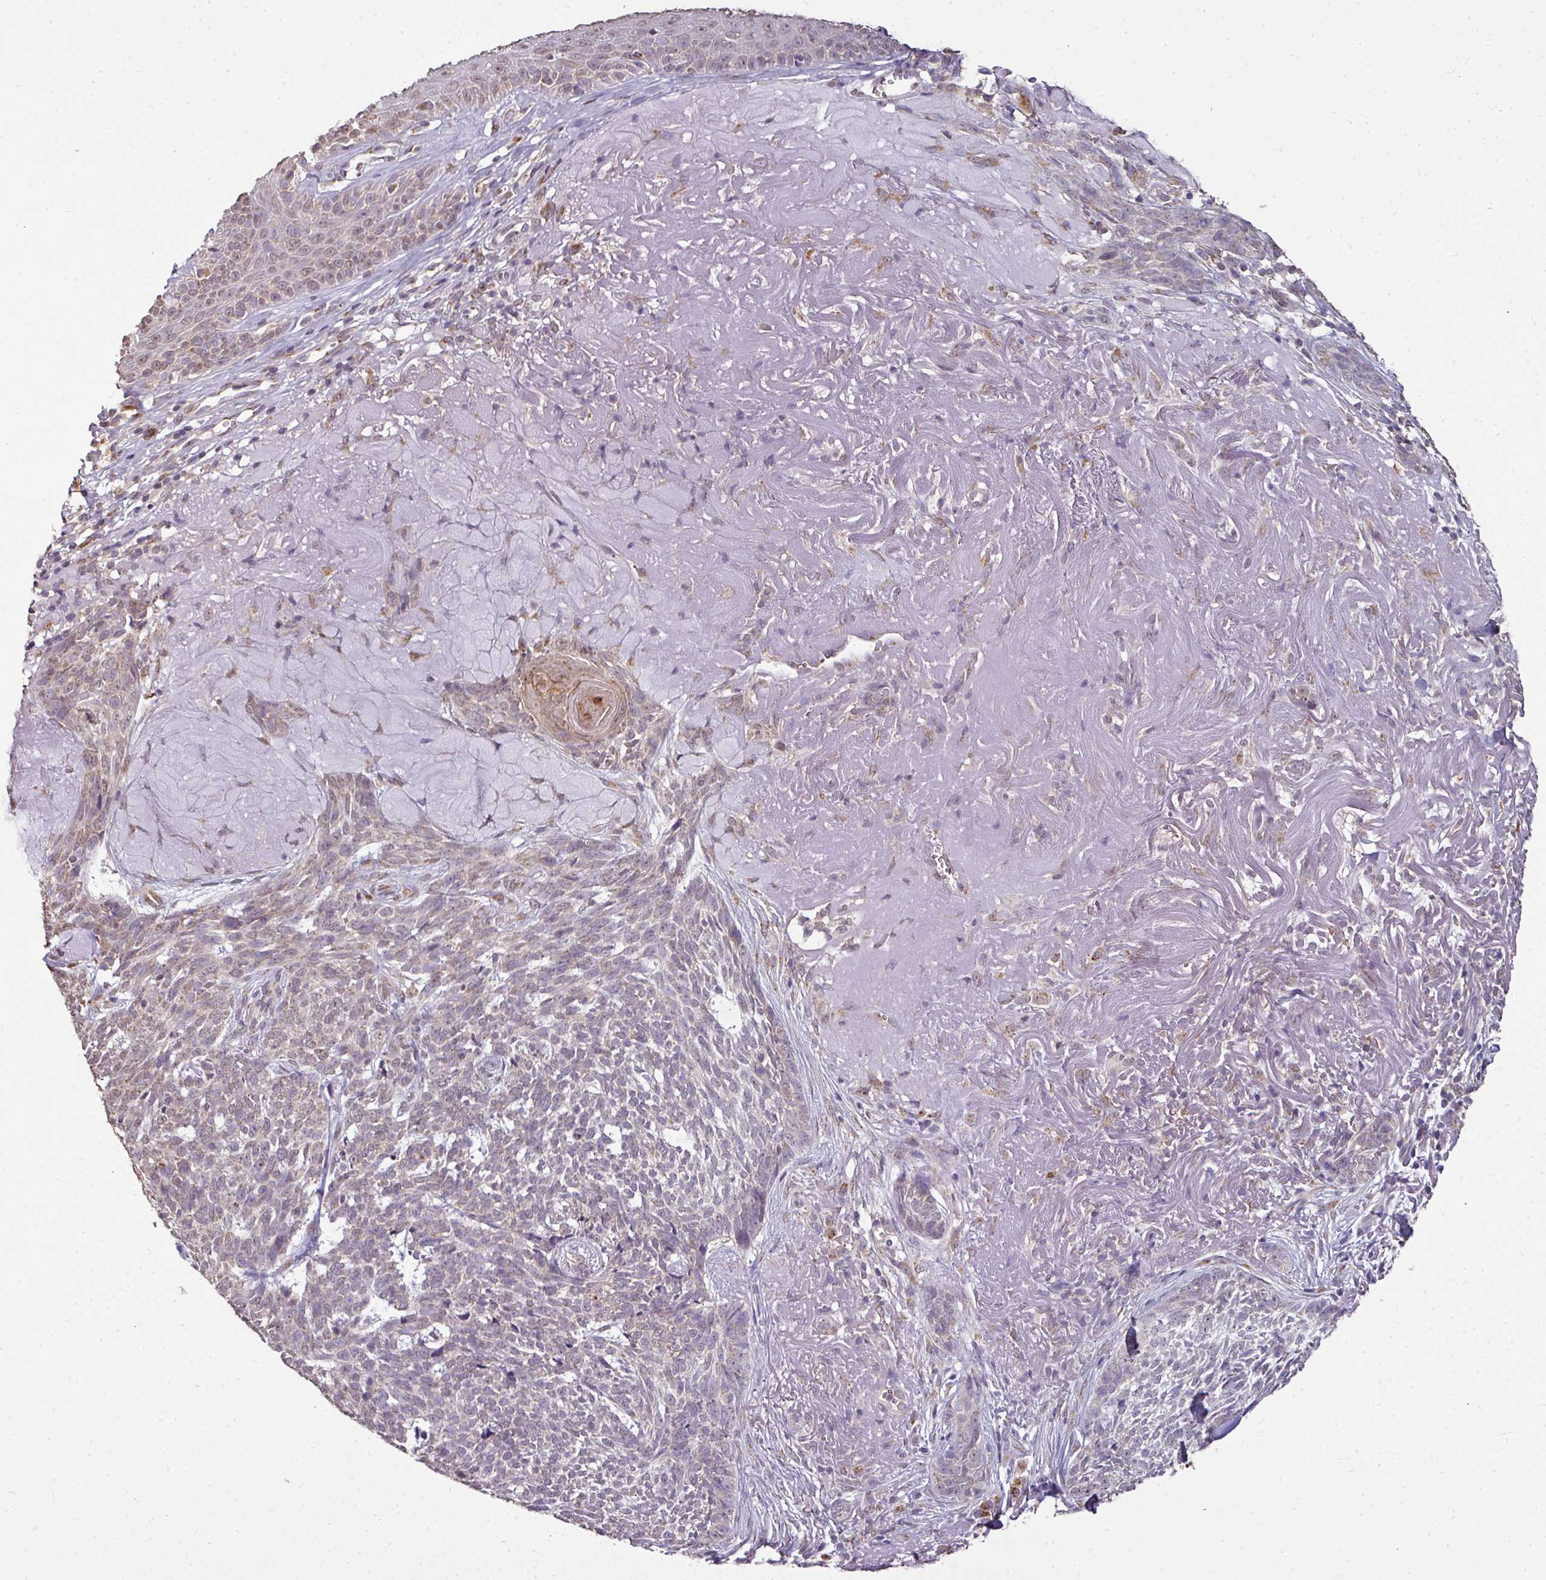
{"staining": {"intensity": "weak", "quantity": "<25%", "location": "cytoplasmic/membranous,nuclear"}, "tissue": "skin cancer", "cell_type": "Tumor cells", "image_type": "cancer", "snomed": [{"axis": "morphology", "description": "Basal cell carcinoma"}, {"axis": "topography", "description": "Skin"}, {"axis": "topography", "description": "Skin of face"}], "caption": "This is an IHC histopathology image of skin cancer (basal cell carcinoma). There is no expression in tumor cells.", "gene": "JPH2", "patient": {"sex": "female", "age": 95}}